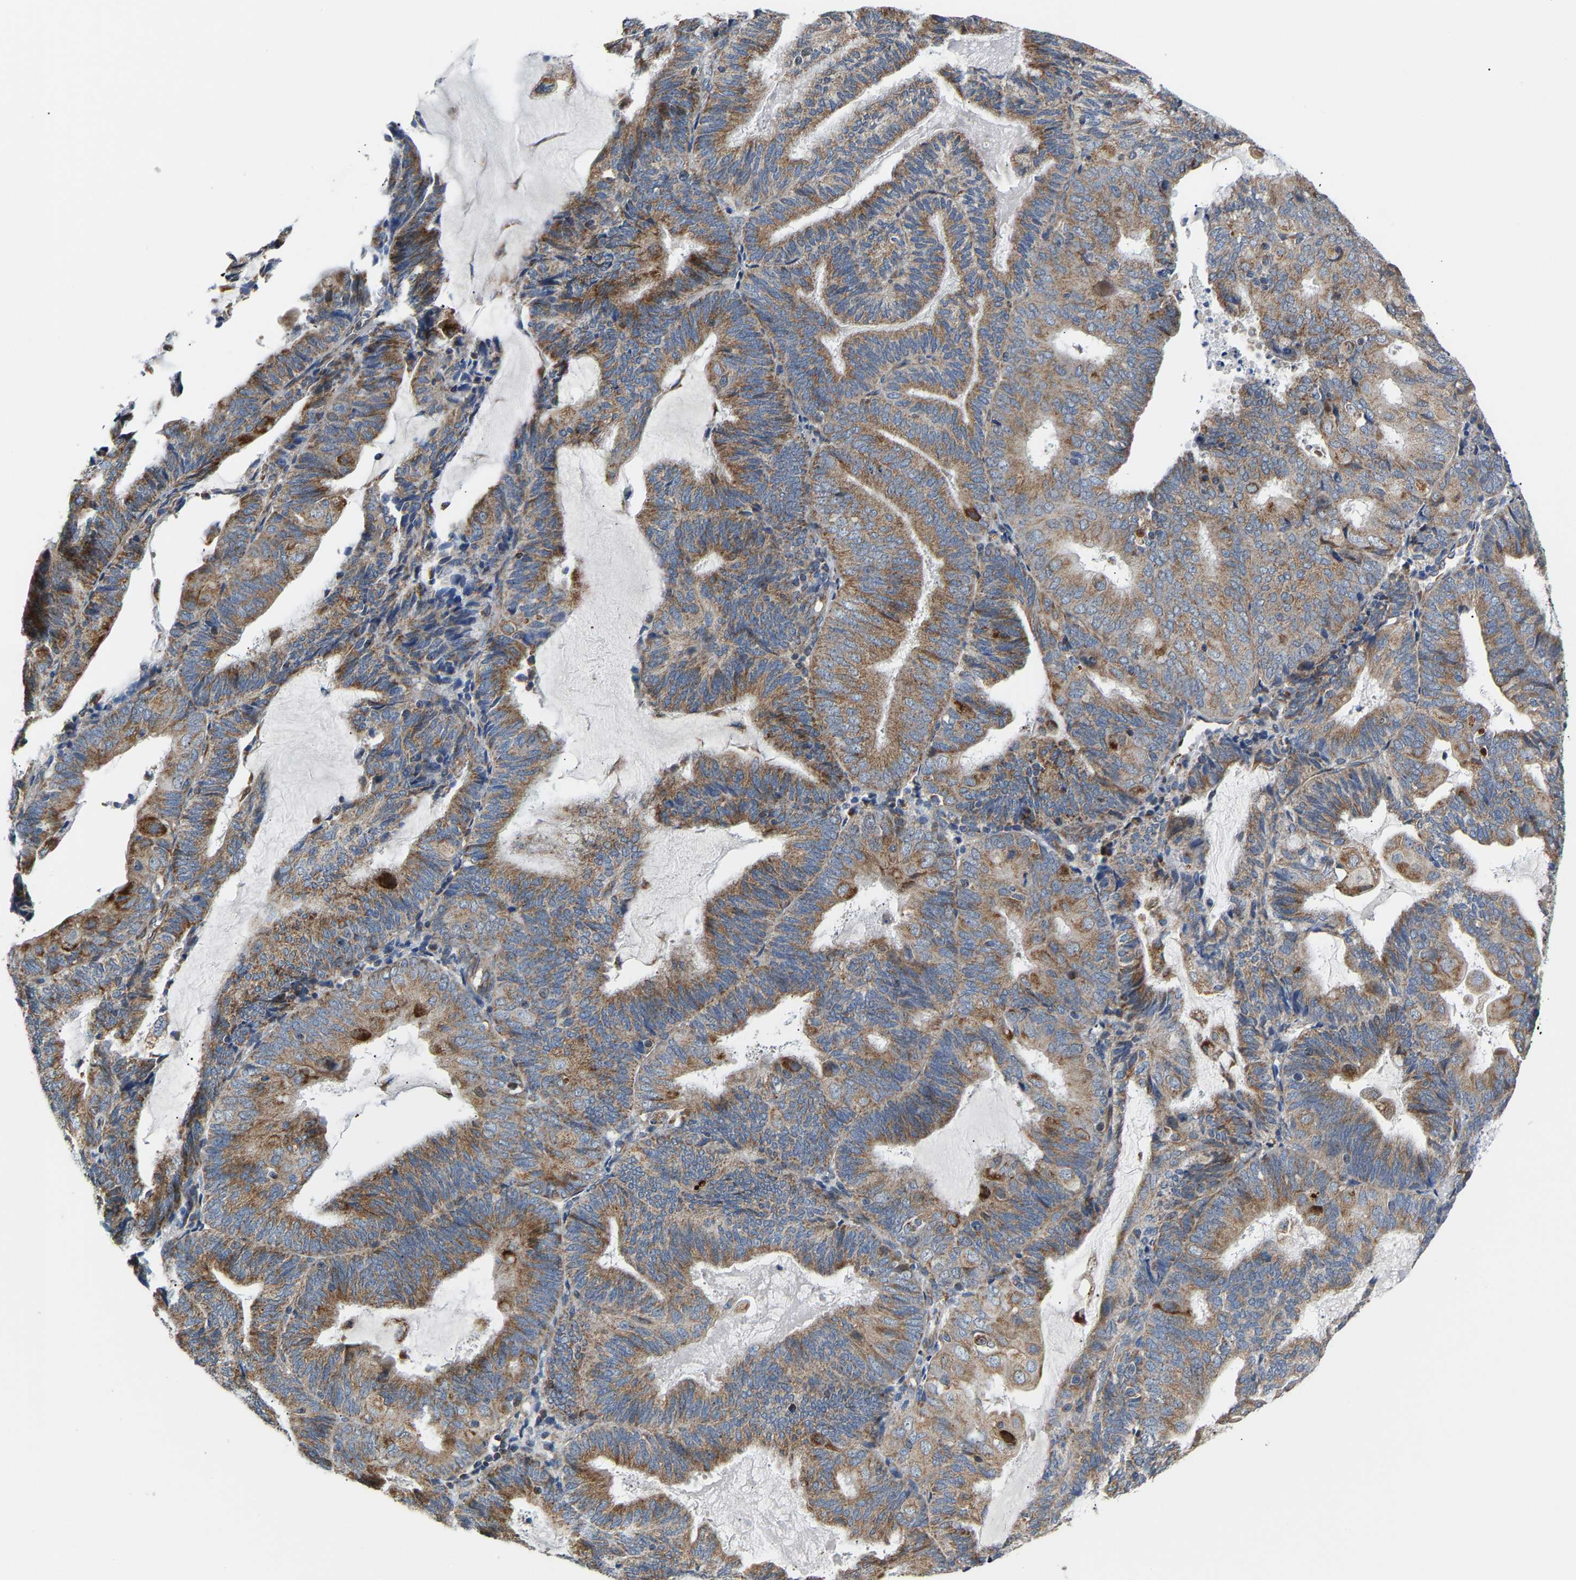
{"staining": {"intensity": "moderate", "quantity": ">75%", "location": "cytoplasmic/membranous"}, "tissue": "endometrial cancer", "cell_type": "Tumor cells", "image_type": "cancer", "snomed": [{"axis": "morphology", "description": "Adenocarcinoma, NOS"}, {"axis": "topography", "description": "Endometrium"}], "caption": "Human endometrial adenocarcinoma stained with a brown dye exhibits moderate cytoplasmic/membranous positive staining in approximately >75% of tumor cells.", "gene": "TMEM168", "patient": {"sex": "female", "age": 81}}